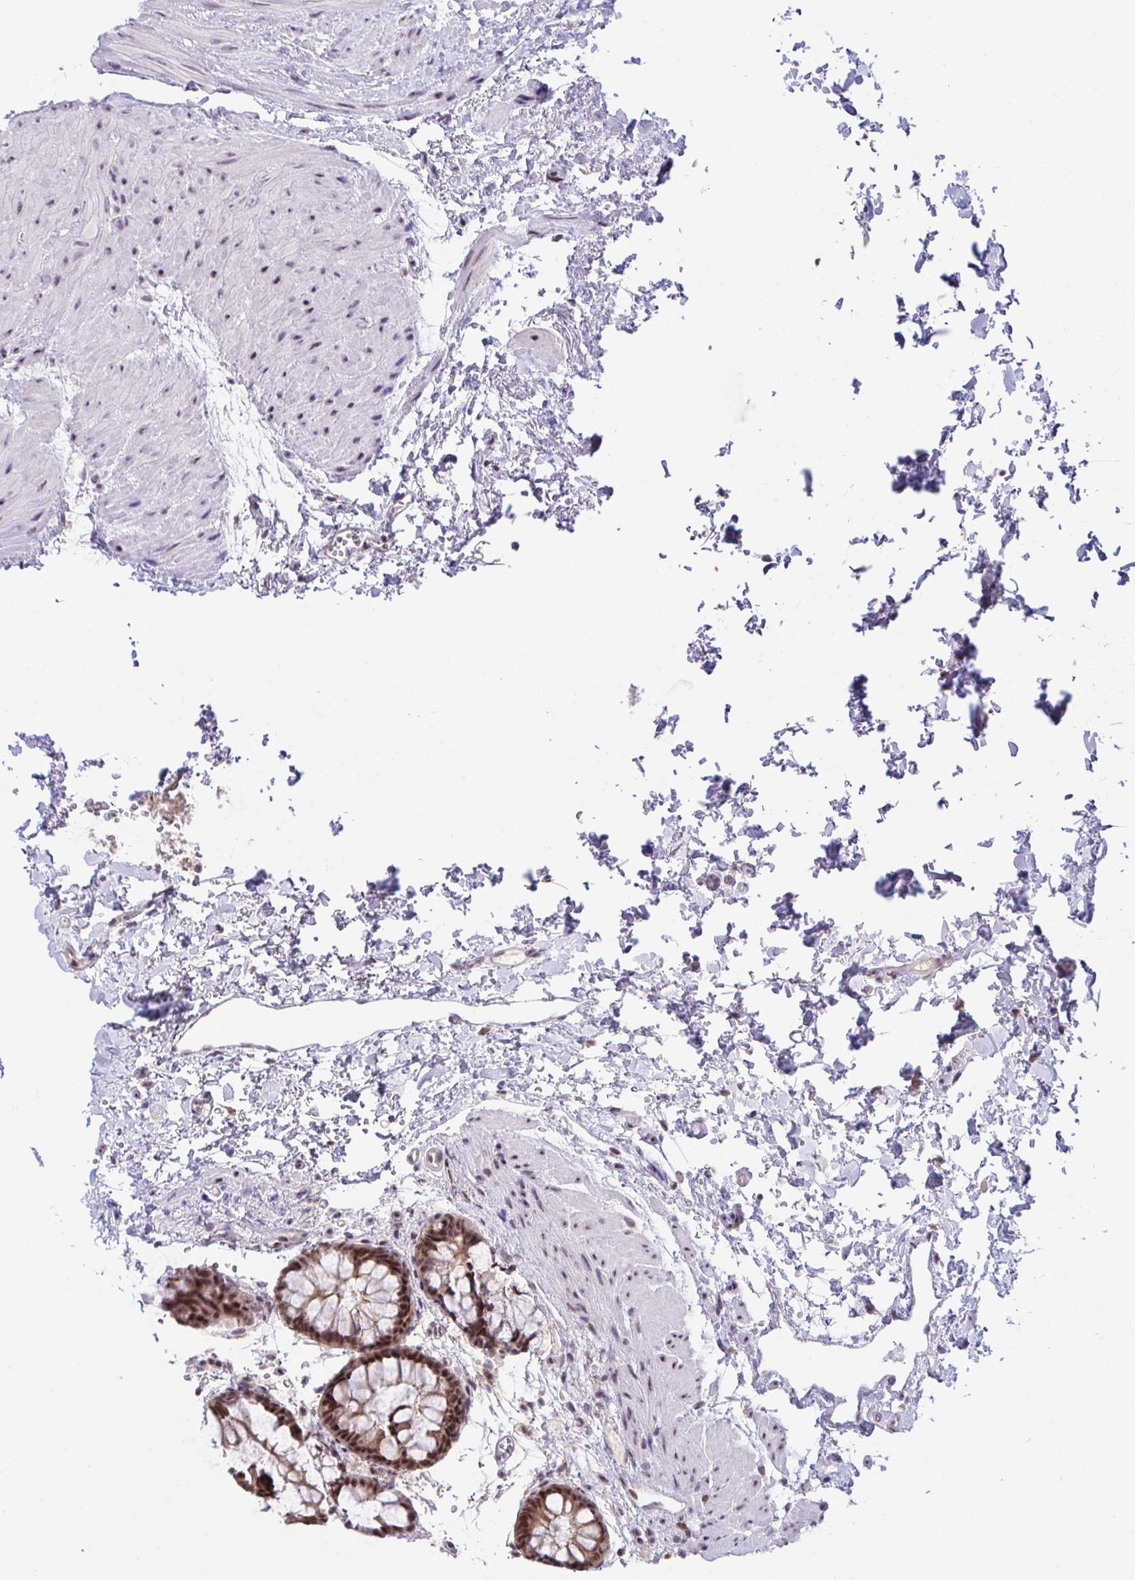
{"staining": {"intensity": "strong", "quantity": ">75%", "location": "nuclear"}, "tissue": "rectum", "cell_type": "Glandular cells", "image_type": "normal", "snomed": [{"axis": "morphology", "description": "Normal tissue, NOS"}, {"axis": "topography", "description": "Rectum"}], "caption": "Approximately >75% of glandular cells in benign human rectum exhibit strong nuclear protein staining as visualized by brown immunohistochemical staining.", "gene": "OR6K3", "patient": {"sex": "female", "age": 69}}